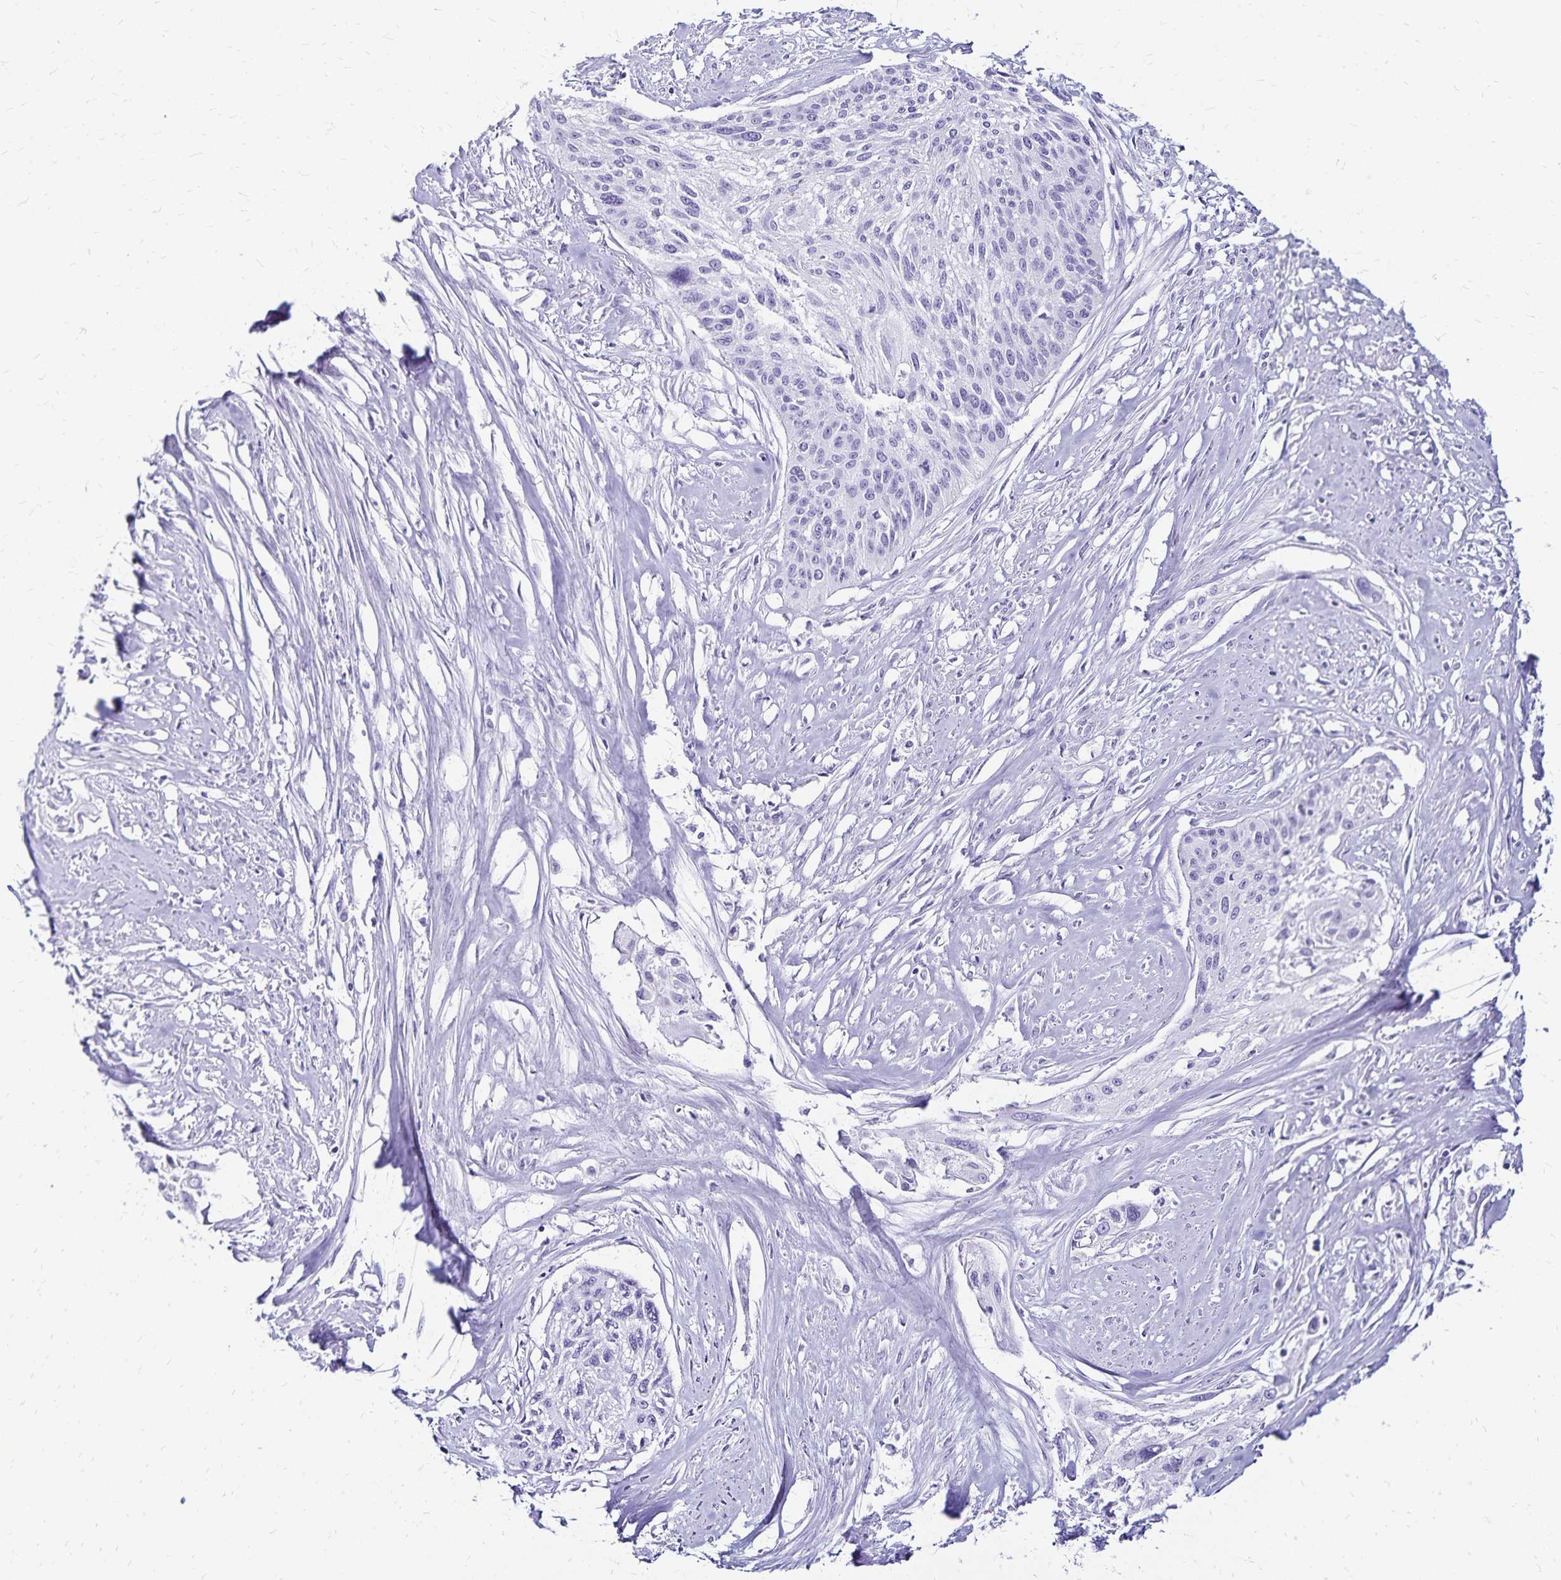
{"staining": {"intensity": "negative", "quantity": "none", "location": "none"}, "tissue": "cervical cancer", "cell_type": "Tumor cells", "image_type": "cancer", "snomed": [{"axis": "morphology", "description": "Squamous cell carcinoma, NOS"}, {"axis": "topography", "description": "Cervix"}], "caption": "IHC photomicrograph of cervical cancer stained for a protein (brown), which demonstrates no staining in tumor cells.", "gene": "LIN28B", "patient": {"sex": "female", "age": 49}}